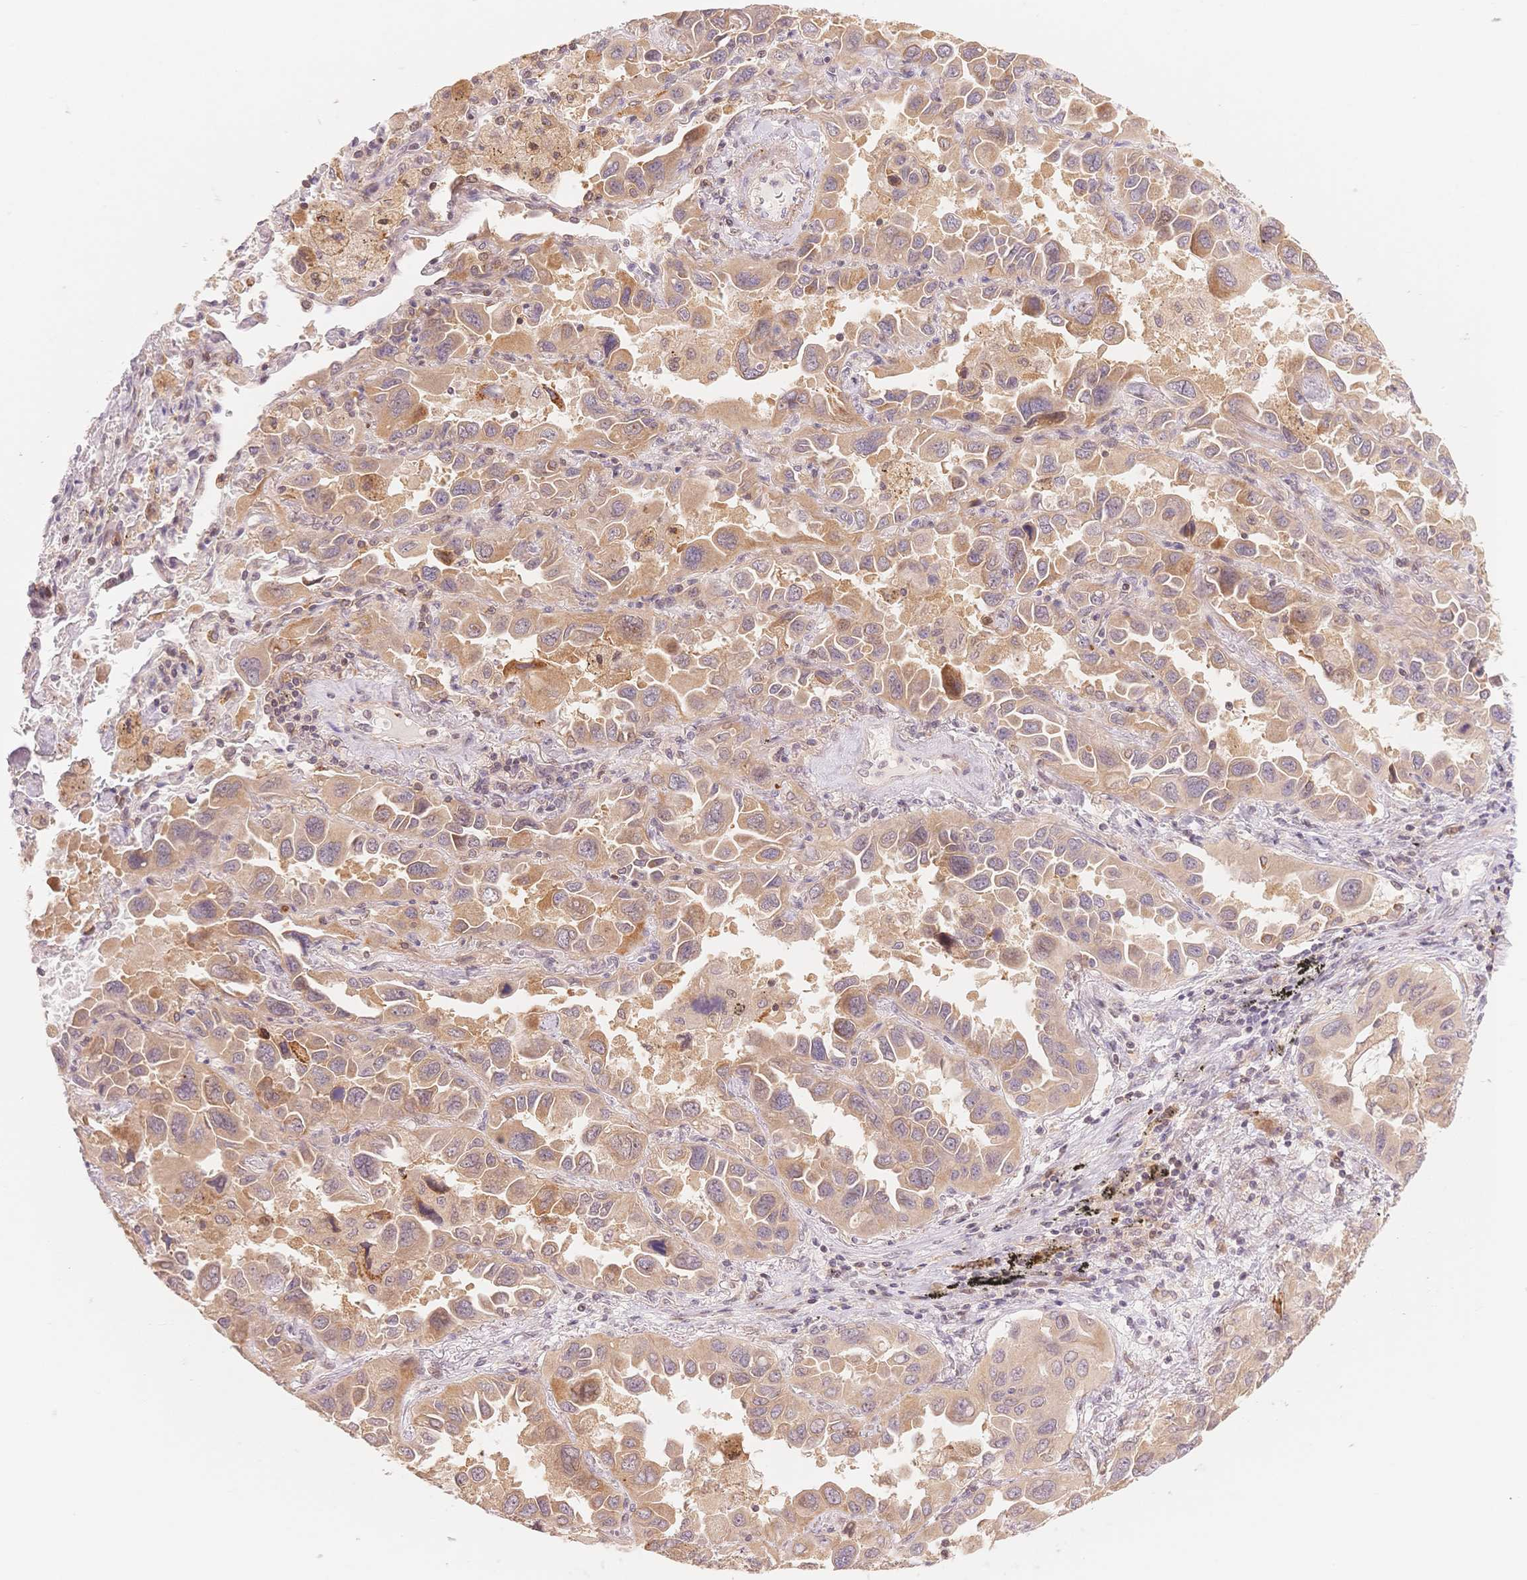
{"staining": {"intensity": "weak", "quantity": ">75%", "location": "cytoplasmic/membranous"}, "tissue": "lung cancer", "cell_type": "Tumor cells", "image_type": "cancer", "snomed": [{"axis": "morphology", "description": "Adenocarcinoma, NOS"}, {"axis": "topography", "description": "Lung"}], "caption": "A brown stain labels weak cytoplasmic/membranous positivity of a protein in adenocarcinoma (lung) tumor cells.", "gene": "STK39", "patient": {"sex": "male", "age": 64}}